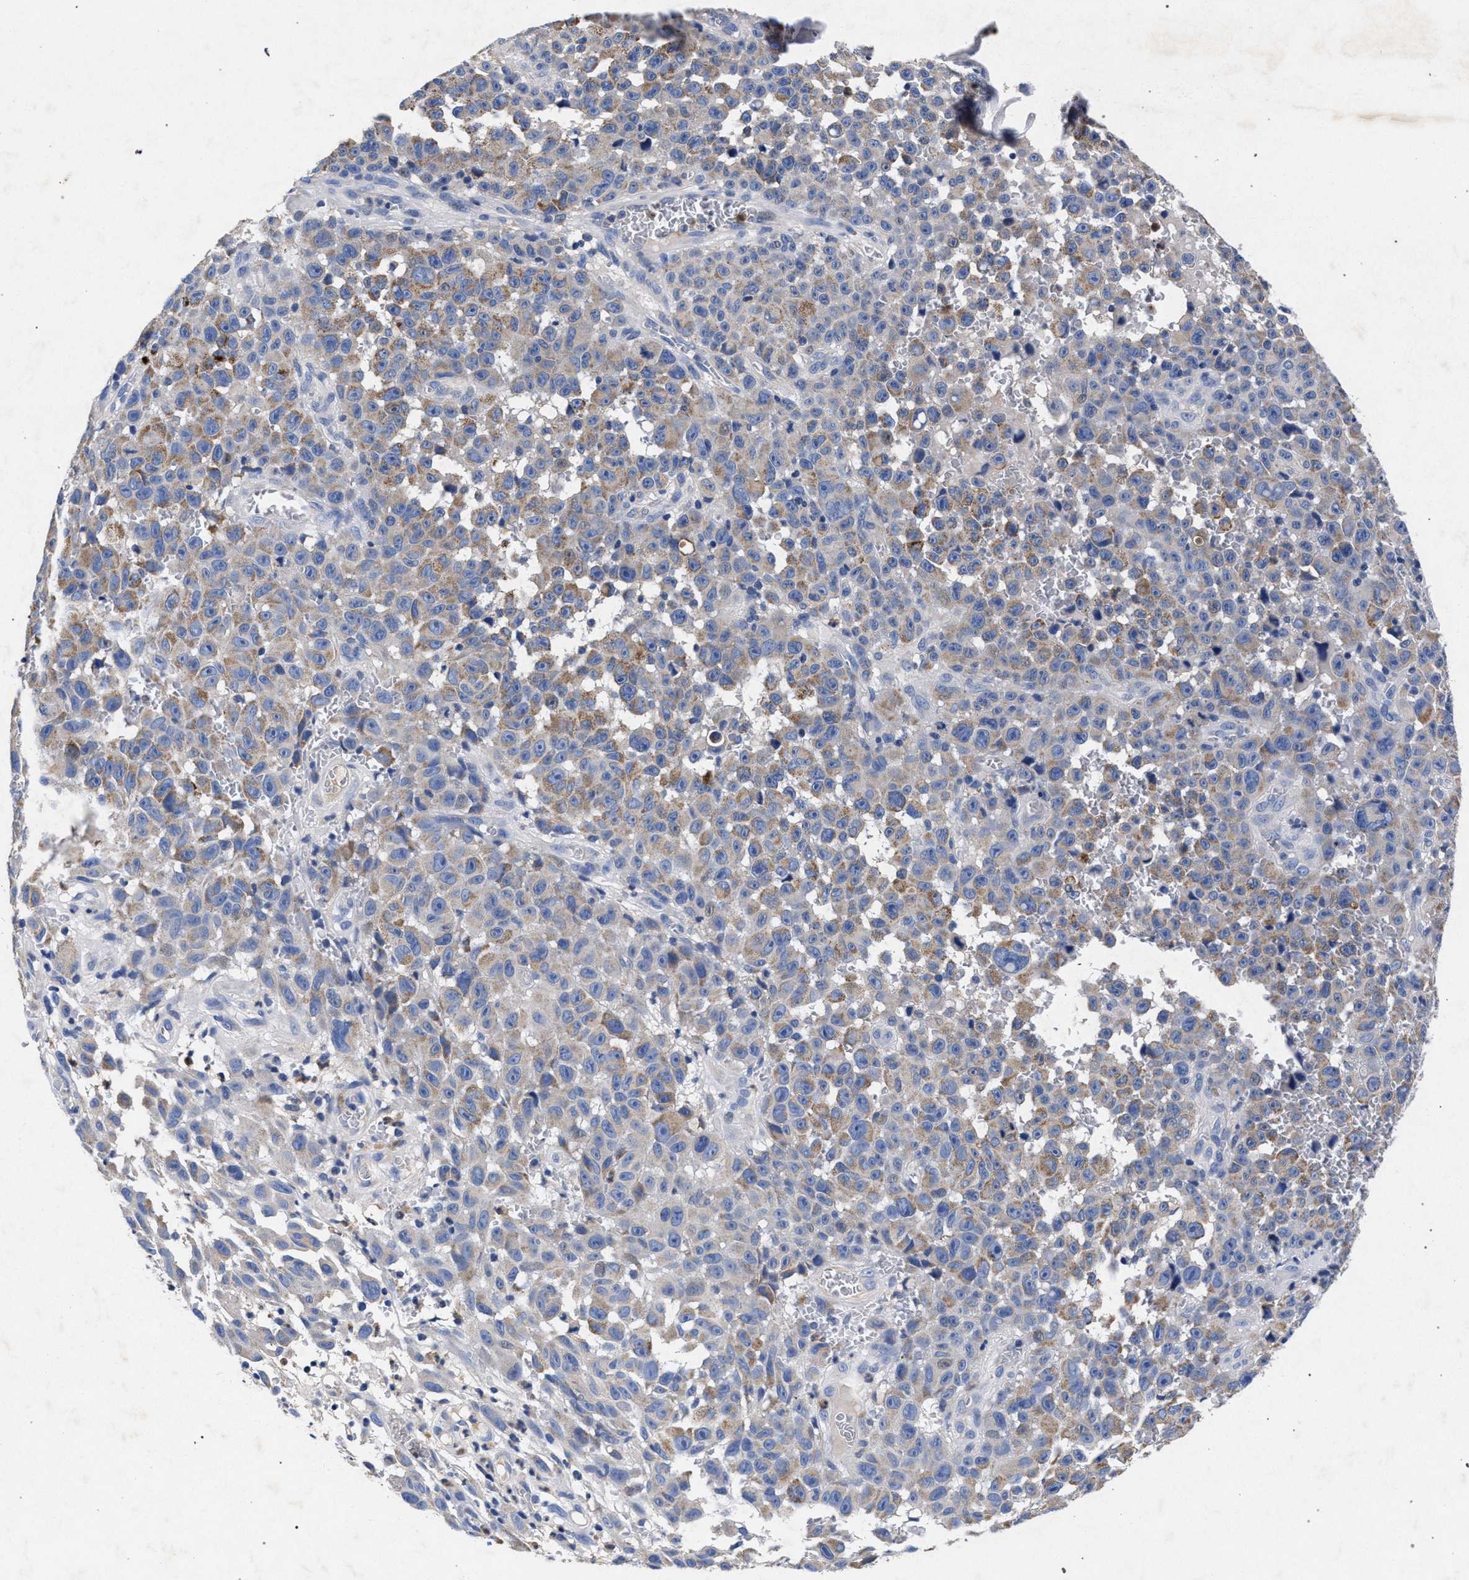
{"staining": {"intensity": "weak", "quantity": "25%-75%", "location": "cytoplasmic/membranous"}, "tissue": "melanoma", "cell_type": "Tumor cells", "image_type": "cancer", "snomed": [{"axis": "morphology", "description": "Malignant melanoma, NOS"}, {"axis": "topography", "description": "Skin"}], "caption": "The image demonstrates a brown stain indicating the presence of a protein in the cytoplasmic/membranous of tumor cells in malignant melanoma. Using DAB (3,3'-diaminobenzidine) (brown) and hematoxylin (blue) stains, captured at high magnification using brightfield microscopy.", "gene": "HSD17B14", "patient": {"sex": "female", "age": 82}}